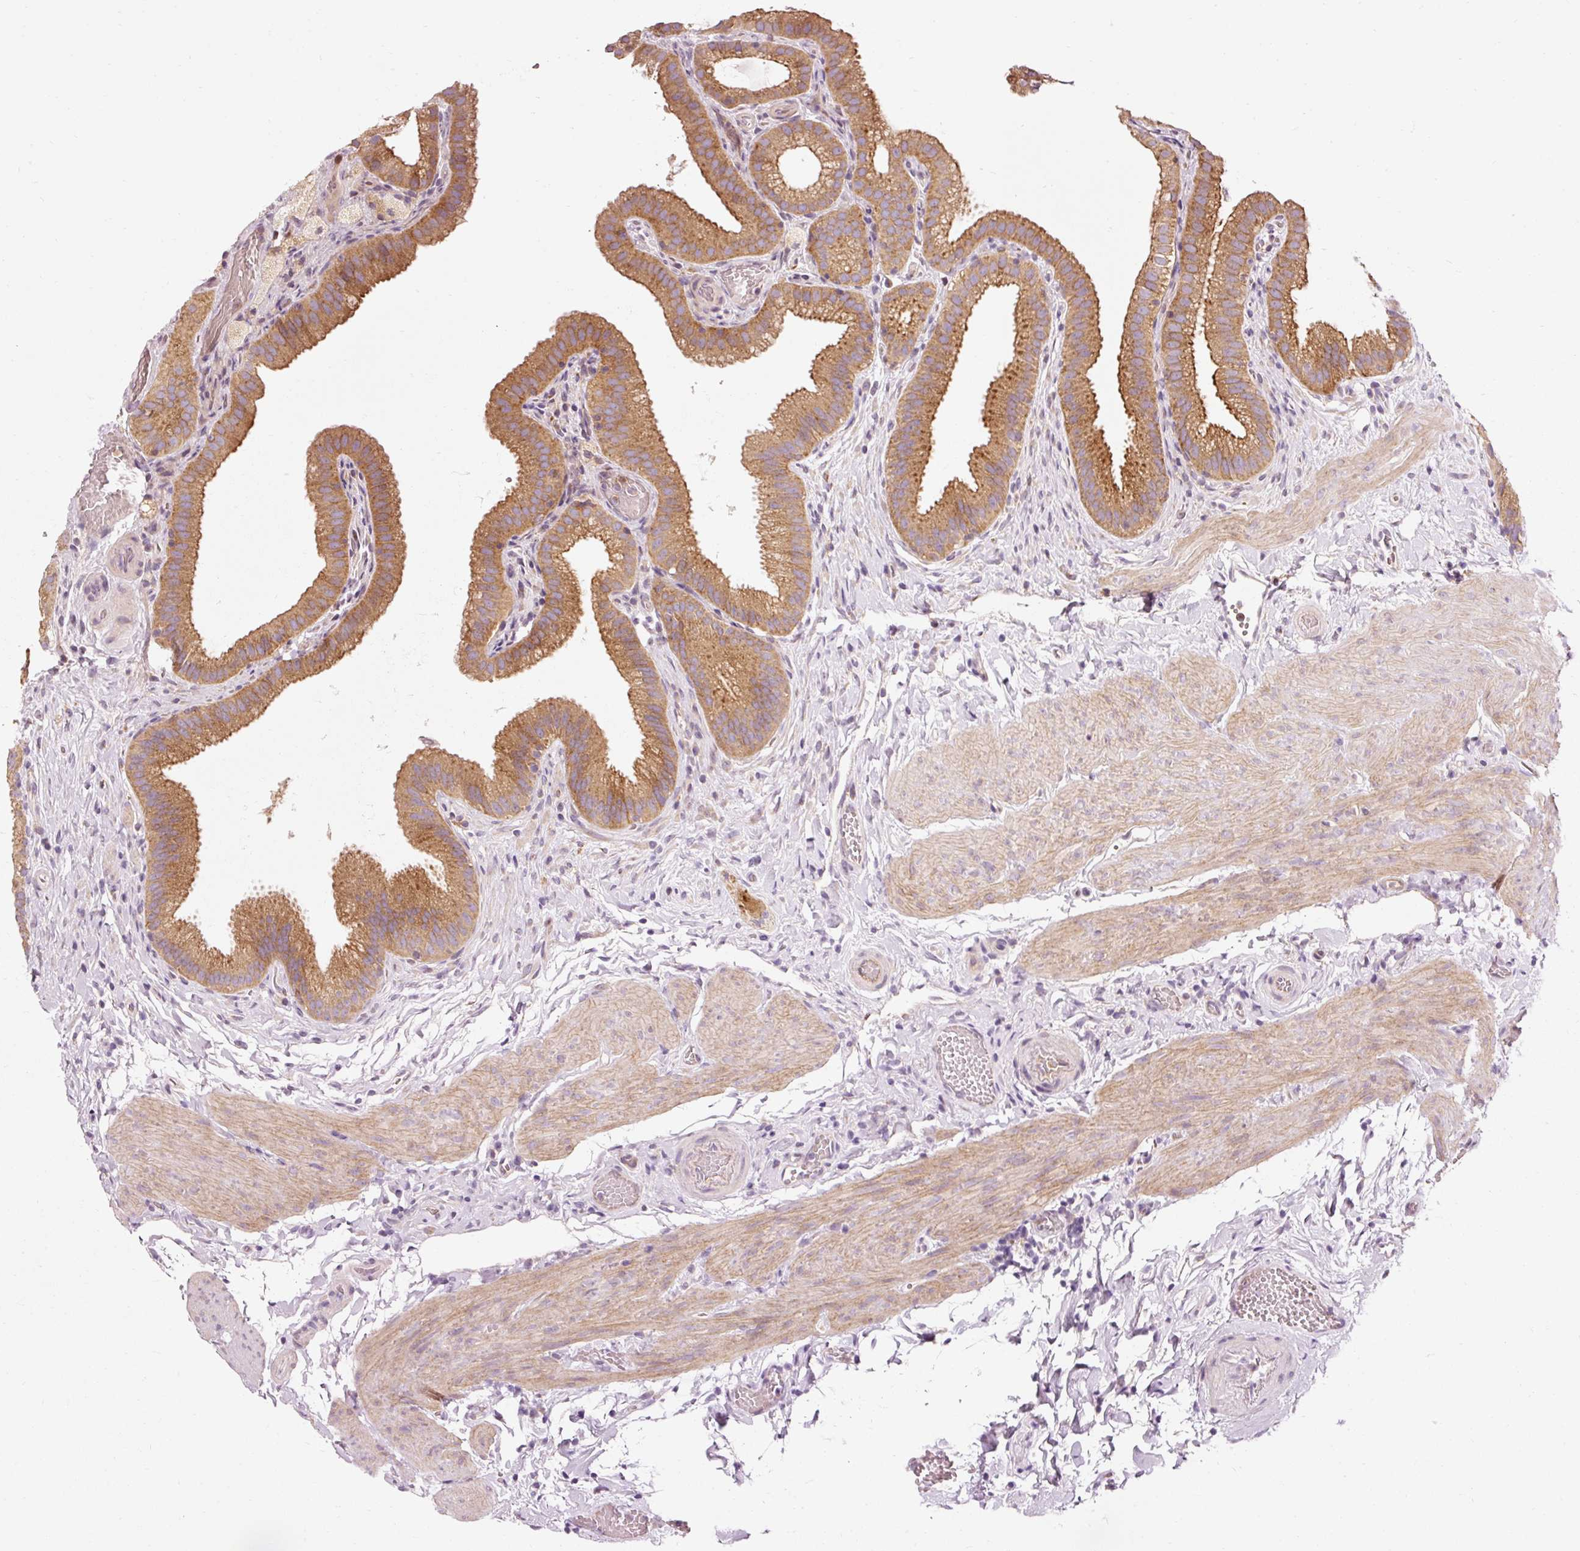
{"staining": {"intensity": "moderate", "quantity": ">75%", "location": "cytoplasmic/membranous"}, "tissue": "gallbladder", "cell_type": "Glandular cells", "image_type": "normal", "snomed": [{"axis": "morphology", "description": "Normal tissue, NOS"}, {"axis": "topography", "description": "Gallbladder"}], "caption": "High-magnification brightfield microscopy of normal gallbladder stained with DAB (brown) and counterstained with hematoxylin (blue). glandular cells exhibit moderate cytoplasmic/membranous expression is present in about>75% of cells.", "gene": "NAPA", "patient": {"sex": "female", "age": 63}}